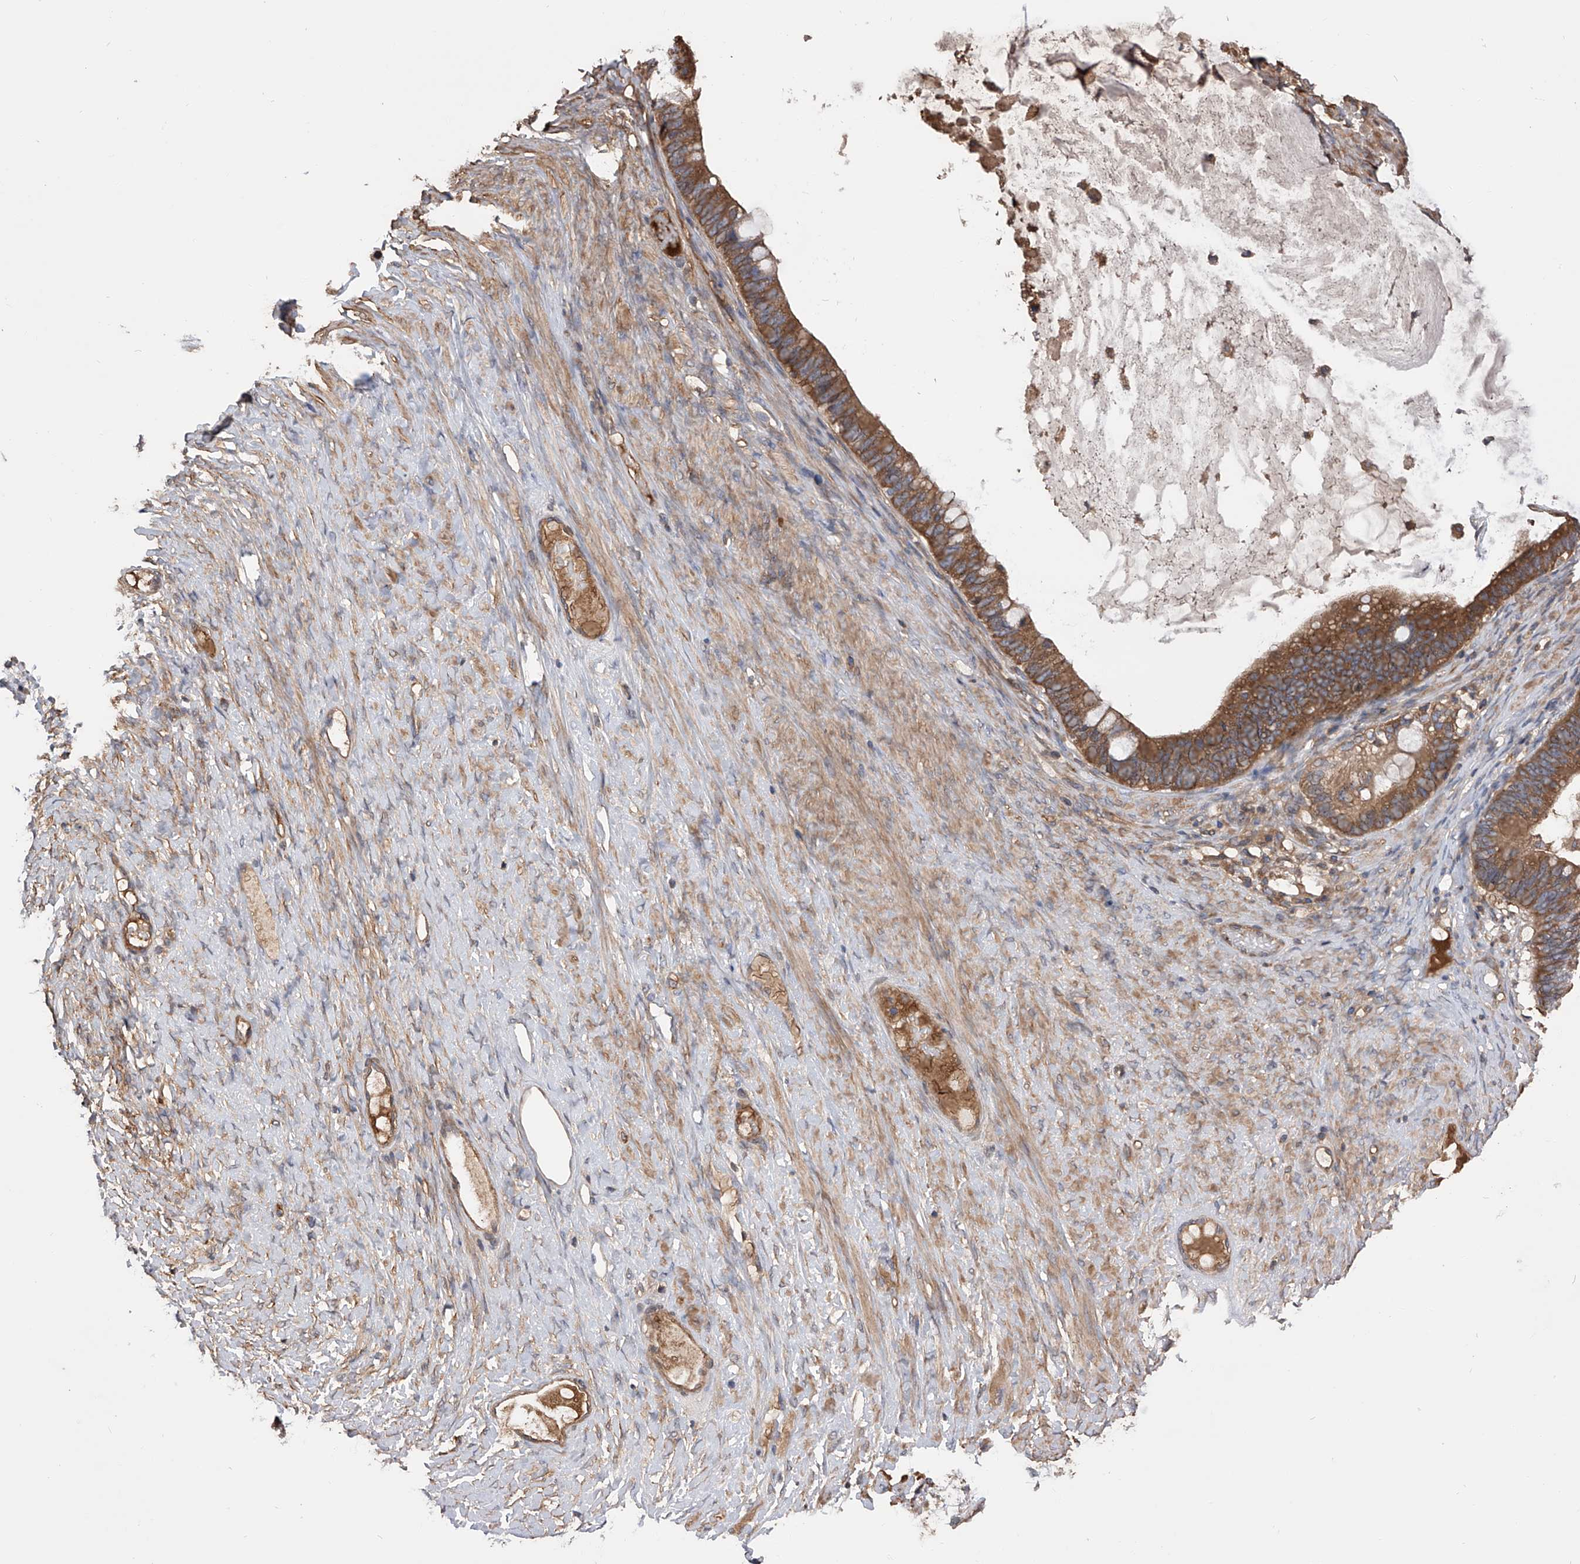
{"staining": {"intensity": "moderate", "quantity": ">75%", "location": "cytoplasmic/membranous"}, "tissue": "ovarian cancer", "cell_type": "Tumor cells", "image_type": "cancer", "snomed": [{"axis": "morphology", "description": "Cystadenocarcinoma, mucinous, NOS"}, {"axis": "topography", "description": "Ovary"}], "caption": "IHC micrograph of neoplastic tissue: human ovarian cancer (mucinous cystadenocarcinoma) stained using immunohistochemistry (IHC) exhibits medium levels of moderate protein expression localized specifically in the cytoplasmic/membranous of tumor cells, appearing as a cytoplasmic/membranous brown color.", "gene": "CUL7", "patient": {"sex": "female", "age": 61}}